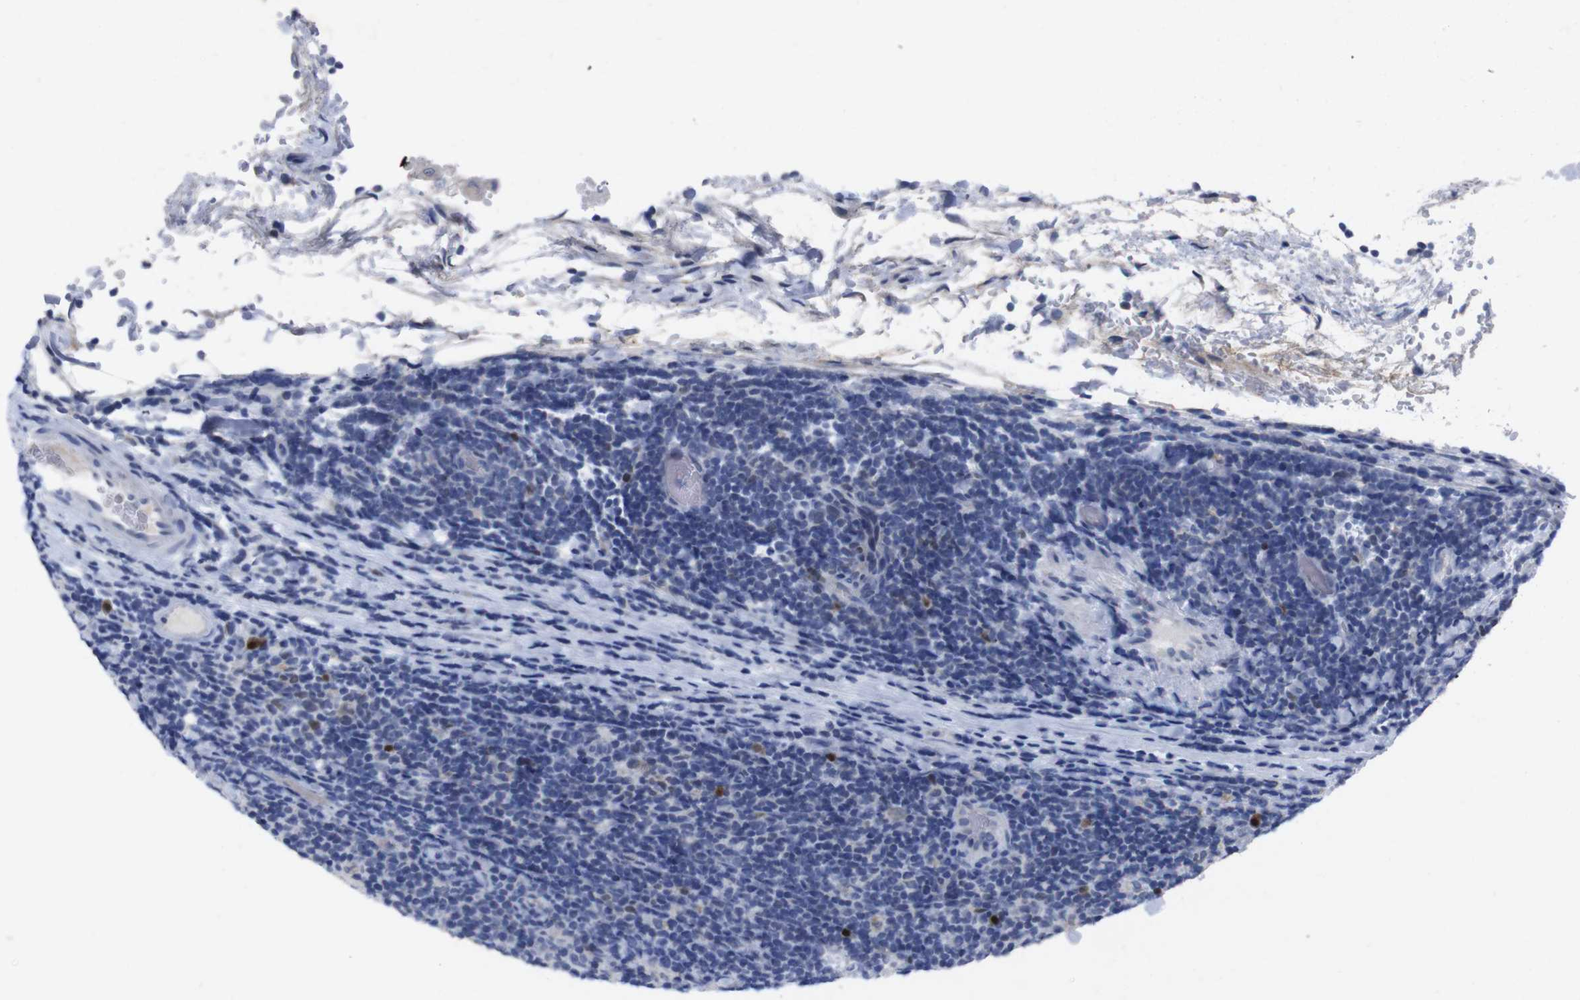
{"staining": {"intensity": "negative", "quantity": "none", "location": "none"}, "tissue": "lymphoma", "cell_type": "Tumor cells", "image_type": "cancer", "snomed": [{"axis": "morphology", "description": "Malignant lymphoma, non-Hodgkin's type, Low grade"}, {"axis": "topography", "description": "Lymph node"}], "caption": "Tumor cells show no significant protein positivity in lymphoma. Brightfield microscopy of immunohistochemistry stained with DAB (brown) and hematoxylin (blue), captured at high magnification.", "gene": "IRF4", "patient": {"sex": "male", "age": 83}}